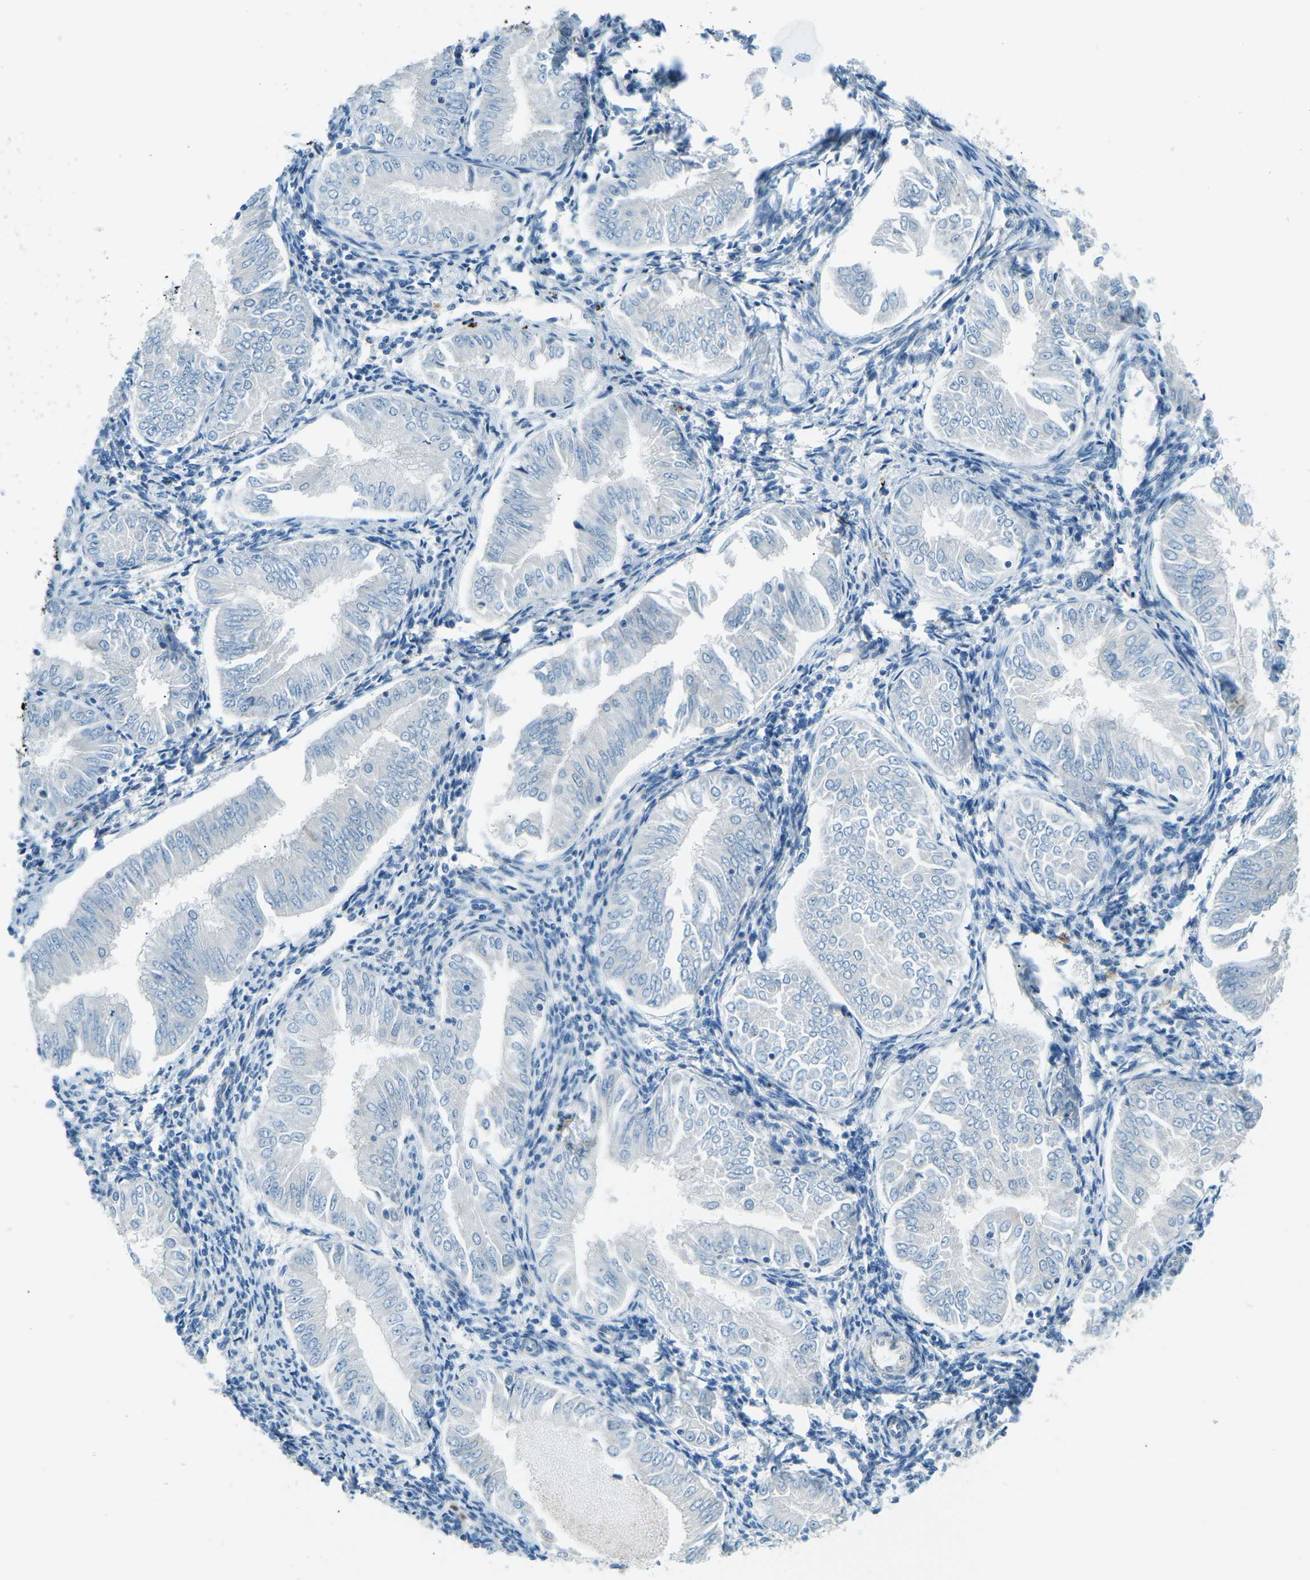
{"staining": {"intensity": "negative", "quantity": "none", "location": "none"}, "tissue": "endometrial cancer", "cell_type": "Tumor cells", "image_type": "cancer", "snomed": [{"axis": "morphology", "description": "Adenocarcinoma, NOS"}, {"axis": "topography", "description": "Endometrium"}], "caption": "A photomicrograph of human endometrial cancer is negative for staining in tumor cells.", "gene": "ZNF367", "patient": {"sex": "female", "age": 53}}